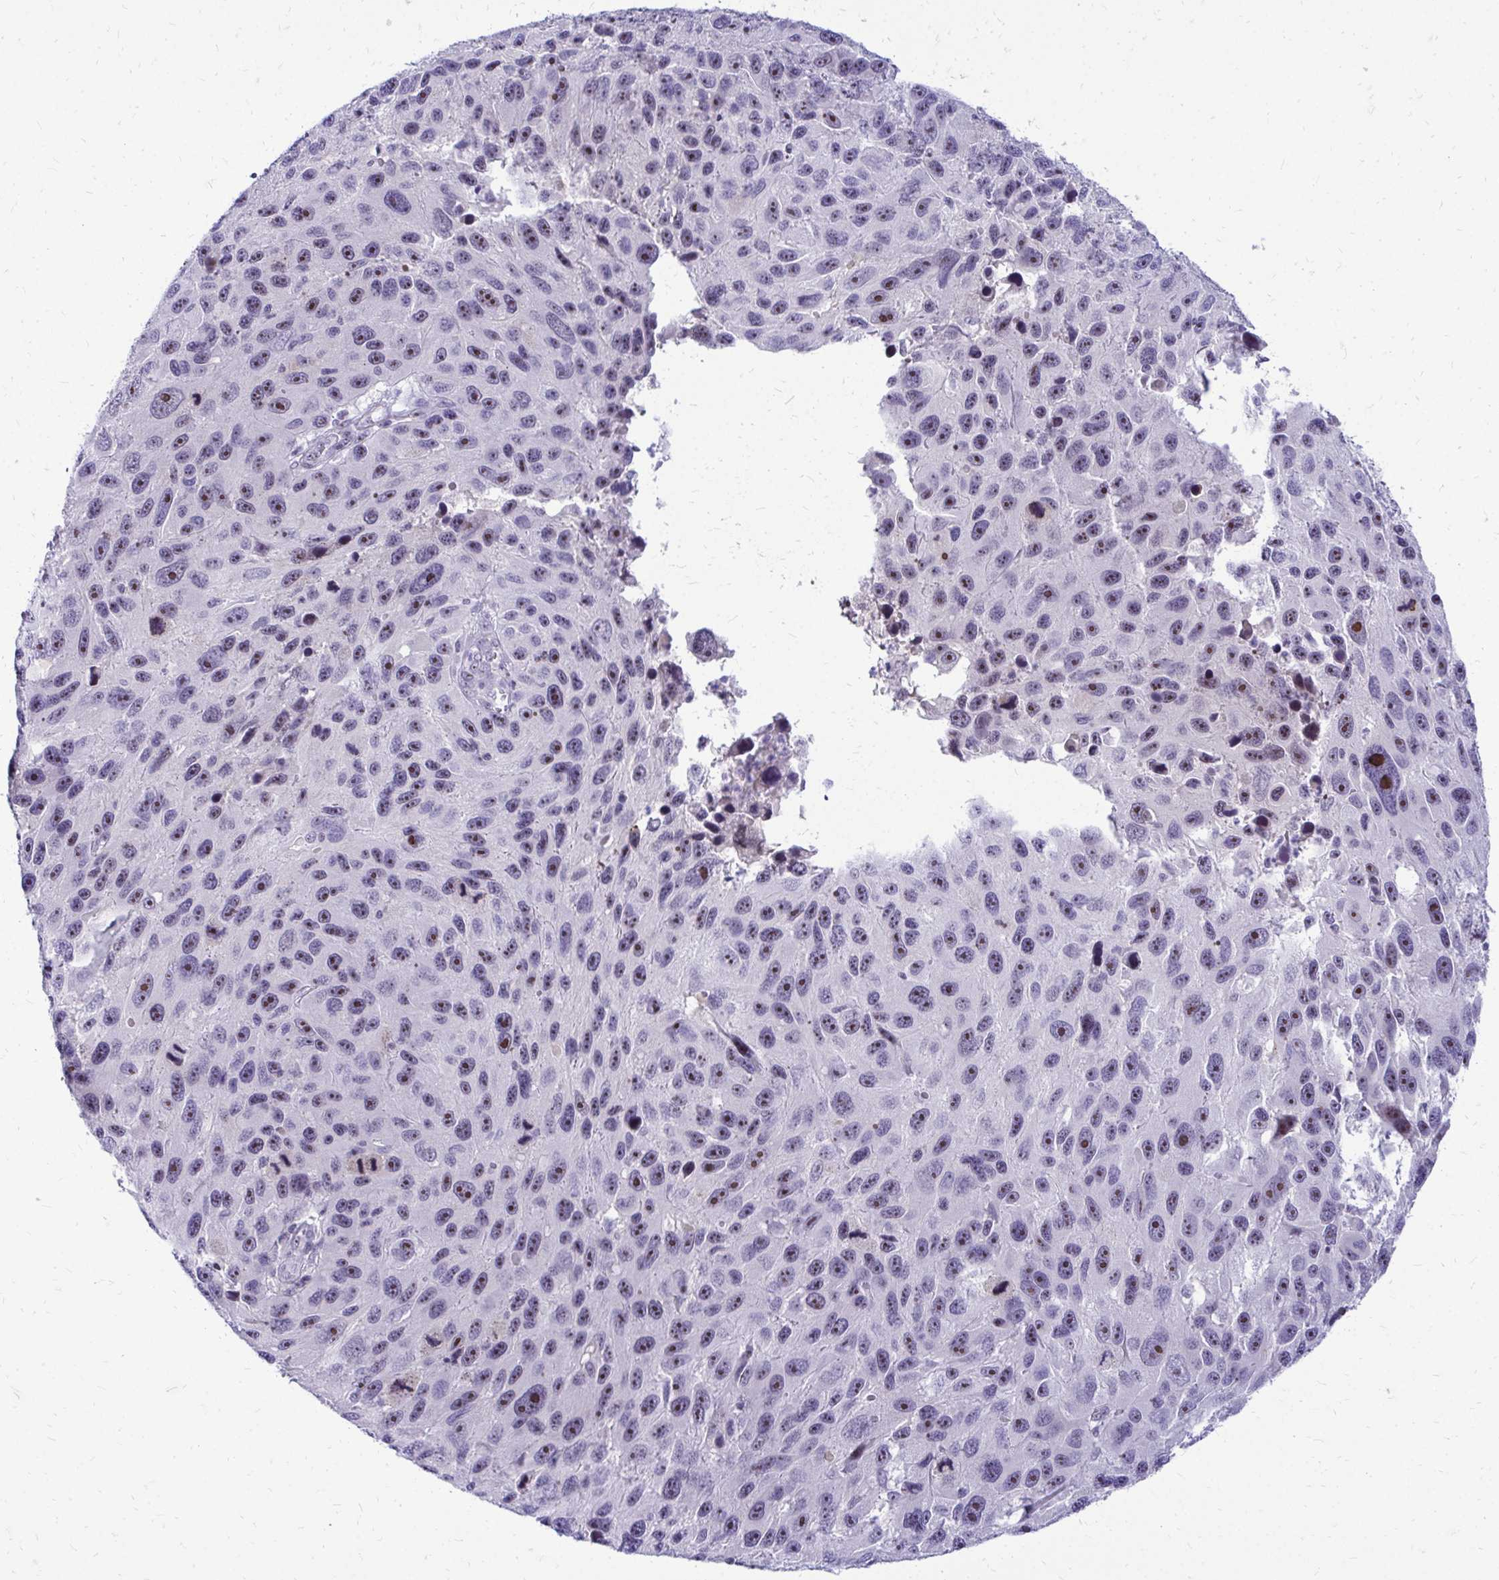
{"staining": {"intensity": "moderate", "quantity": "25%-75%", "location": "nuclear"}, "tissue": "melanoma", "cell_type": "Tumor cells", "image_type": "cancer", "snomed": [{"axis": "morphology", "description": "Malignant melanoma, NOS"}, {"axis": "topography", "description": "Skin"}], "caption": "There is medium levels of moderate nuclear positivity in tumor cells of malignant melanoma, as demonstrated by immunohistochemical staining (brown color).", "gene": "NIFK", "patient": {"sex": "male", "age": 53}}